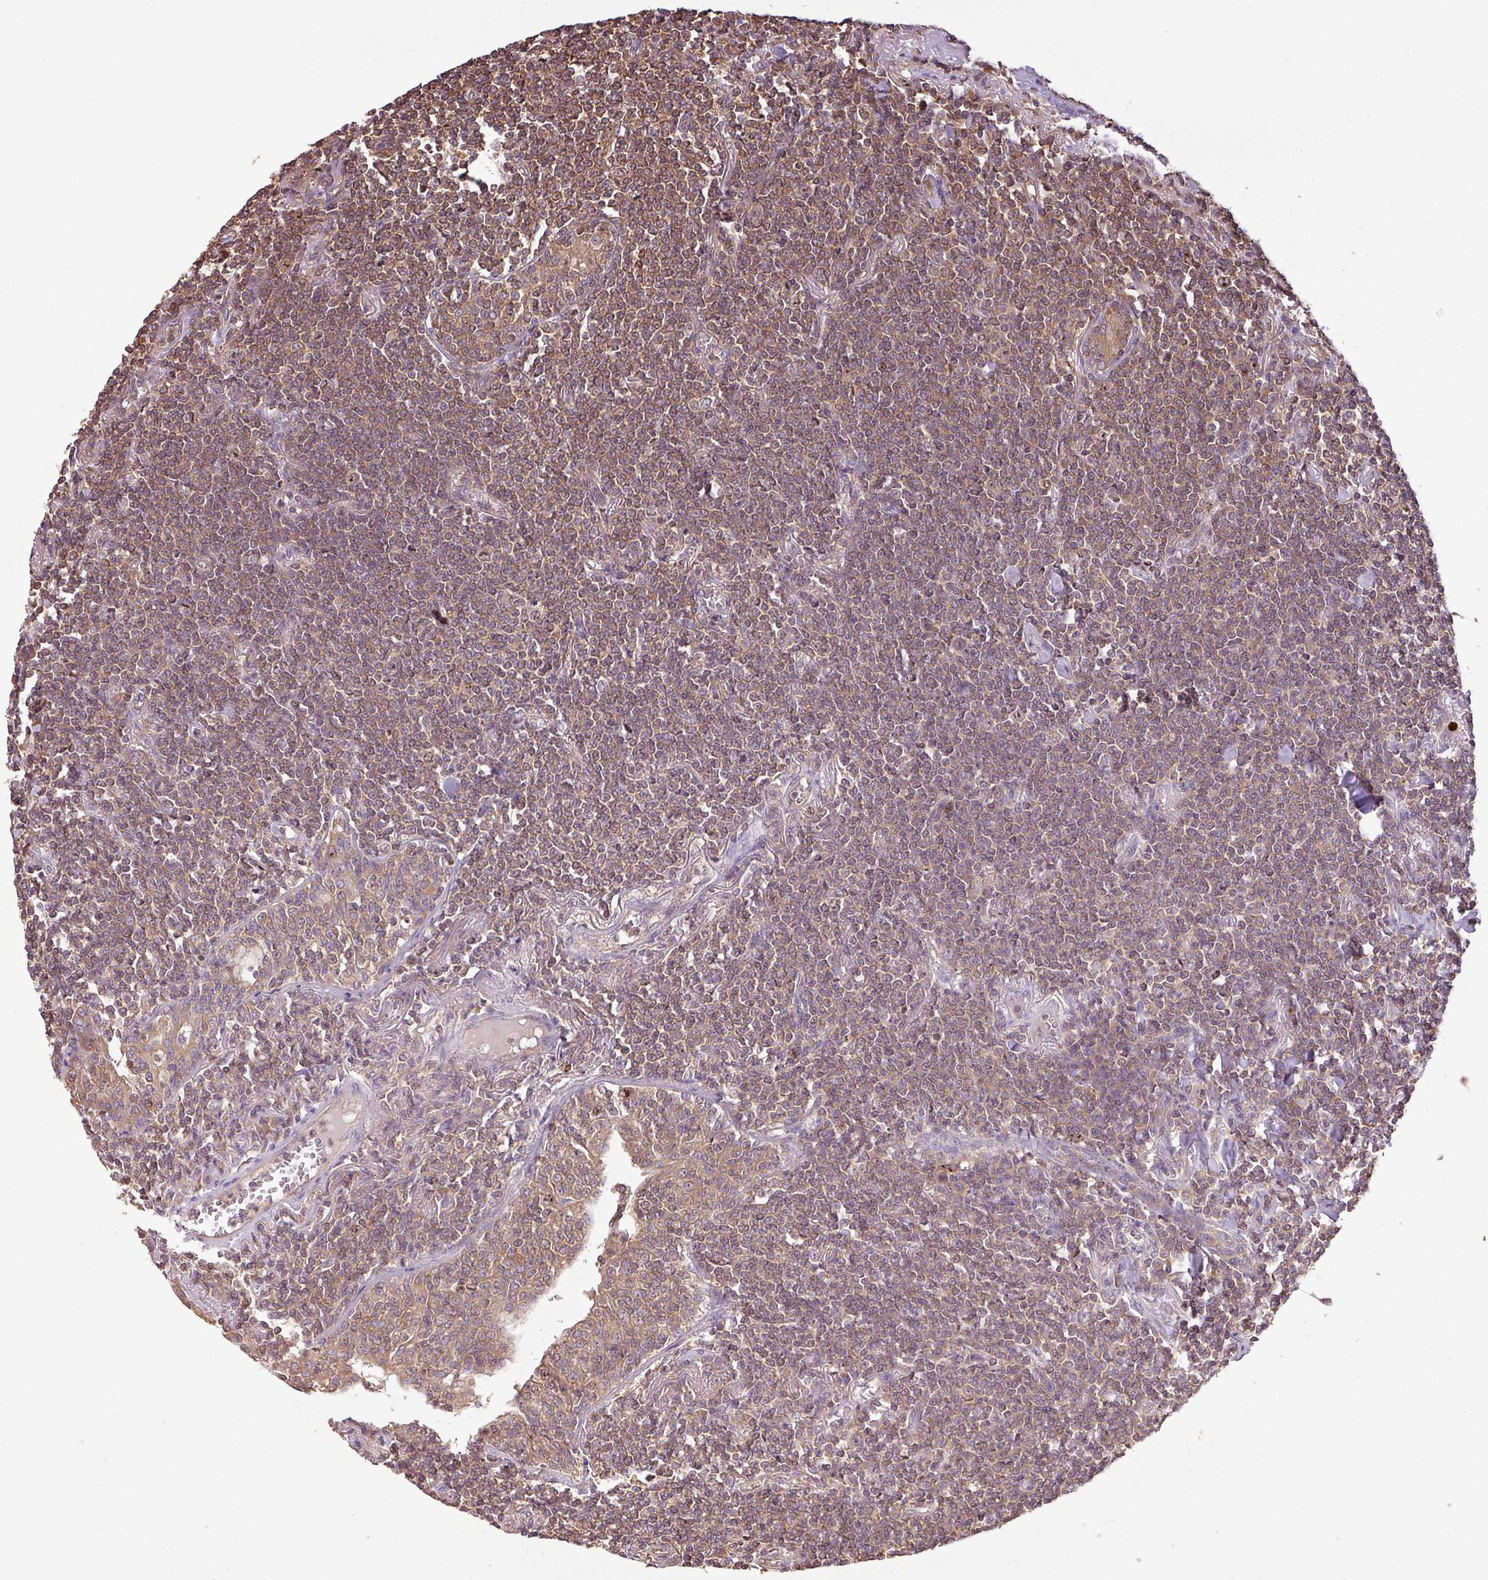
{"staining": {"intensity": "moderate", "quantity": ">75%", "location": "cytoplasmic/membranous"}, "tissue": "lymphoma", "cell_type": "Tumor cells", "image_type": "cancer", "snomed": [{"axis": "morphology", "description": "Malignant lymphoma, non-Hodgkin's type, Low grade"}, {"axis": "topography", "description": "Lung"}], "caption": "Tumor cells show moderate cytoplasmic/membranous staining in approximately >75% of cells in malignant lymphoma, non-Hodgkin's type (low-grade).", "gene": "VENTX", "patient": {"sex": "female", "age": 71}}